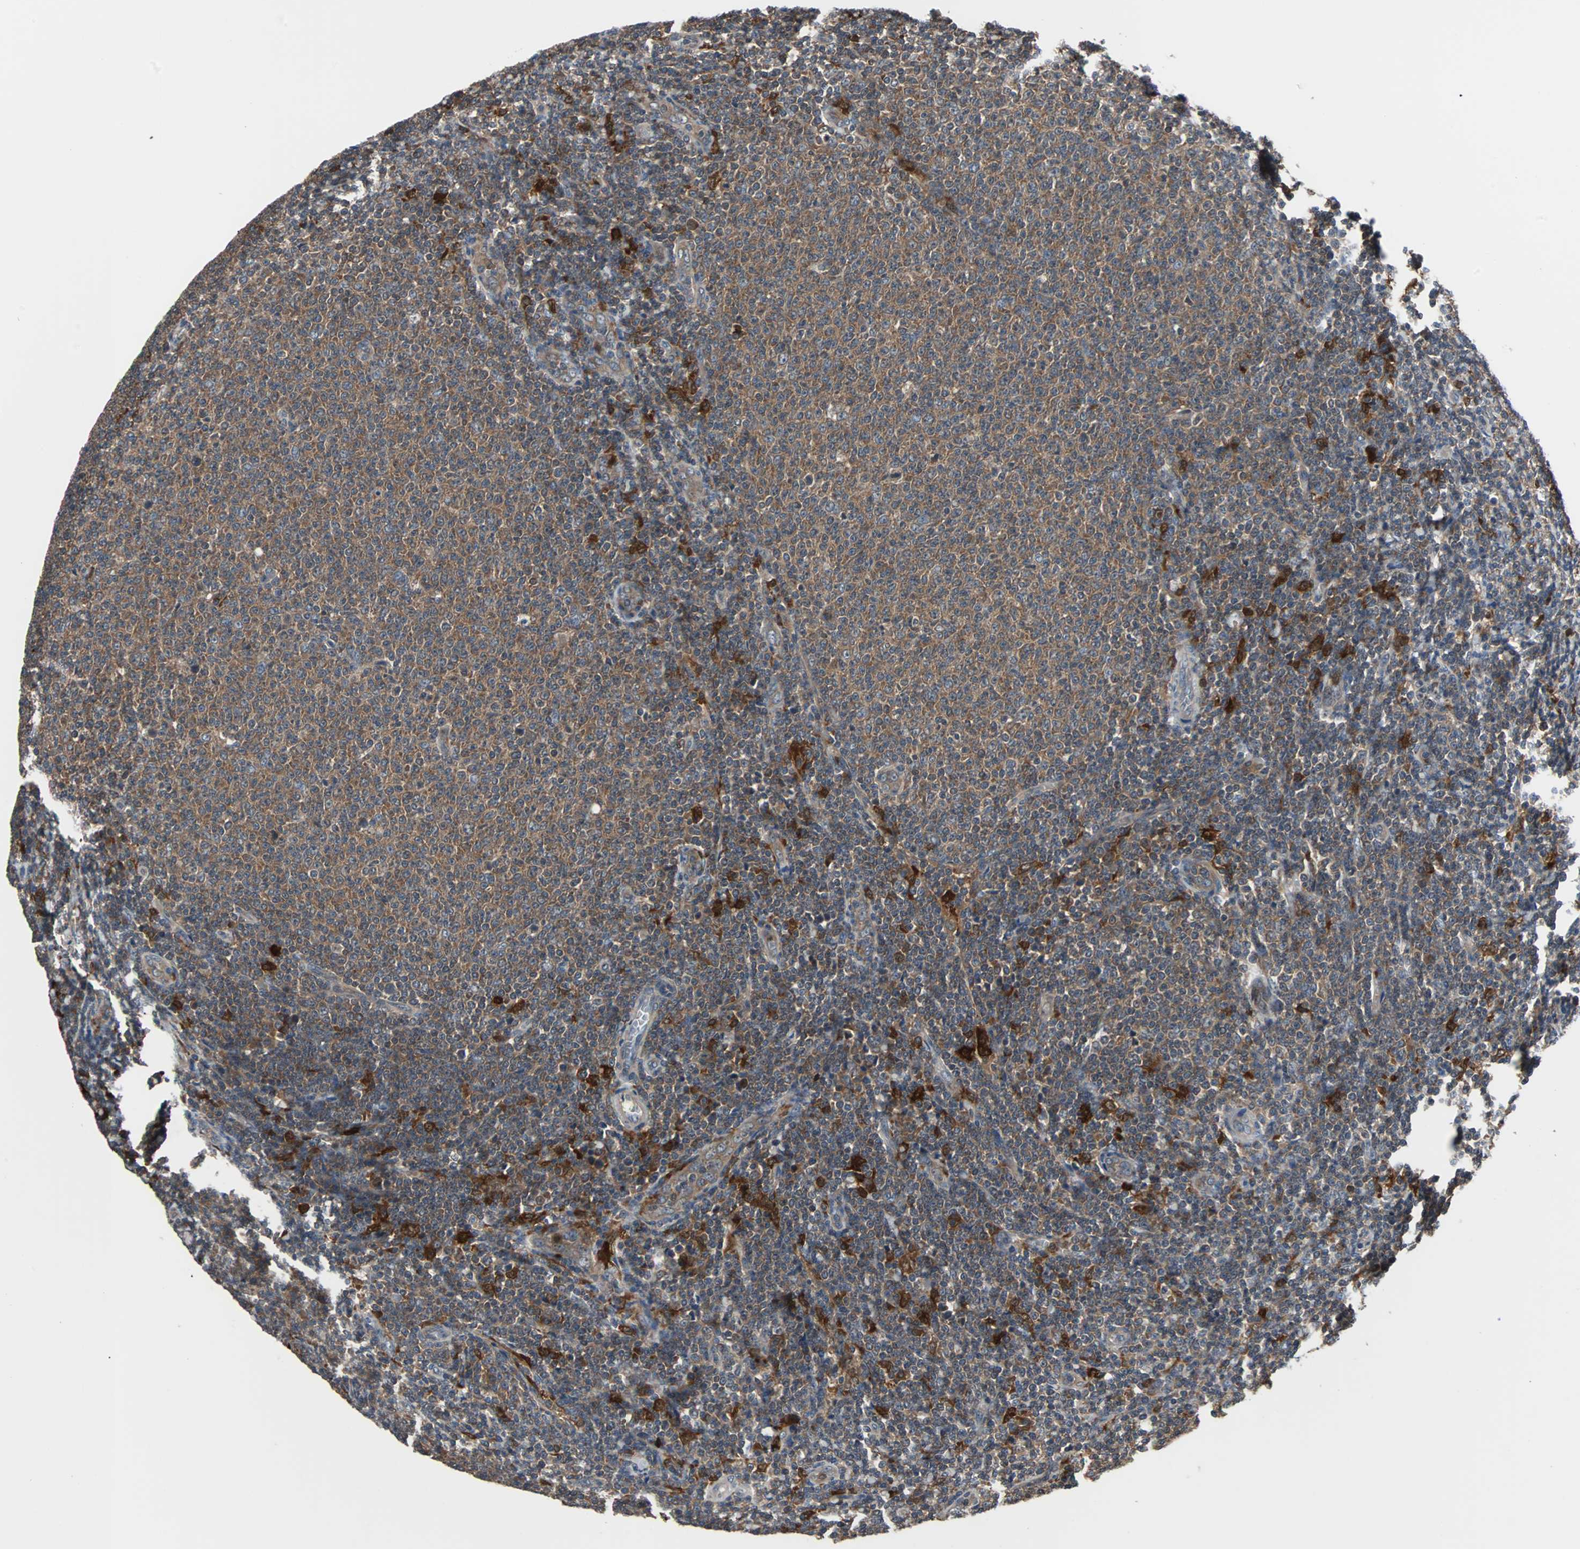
{"staining": {"intensity": "moderate", "quantity": ">75%", "location": "cytoplasmic/membranous"}, "tissue": "lymphoma", "cell_type": "Tumor cells", "image_type": "cancer", "snomed": [{"axis": "morphology", "description": "Malignant lymphoma, non-Hodgkin's type, Low grade"}, {"axis": "topography", "description": "Lymph node"}], "caption": "A high-resolution image shows IHC staining of malignant lymphoma, non-Hodgkin's type (low-grade), which shows moderate cytoplasmic/membranous expression in approximately >75% of tumor cells. The staining was performed using DAB (3,3'-diaminobenzidine), with brown indicating positive protein expression. Nuclei are stained blue with hematoxylin.", "gene": "PAK1", "patient": {"sex": "male", "age": 66}}